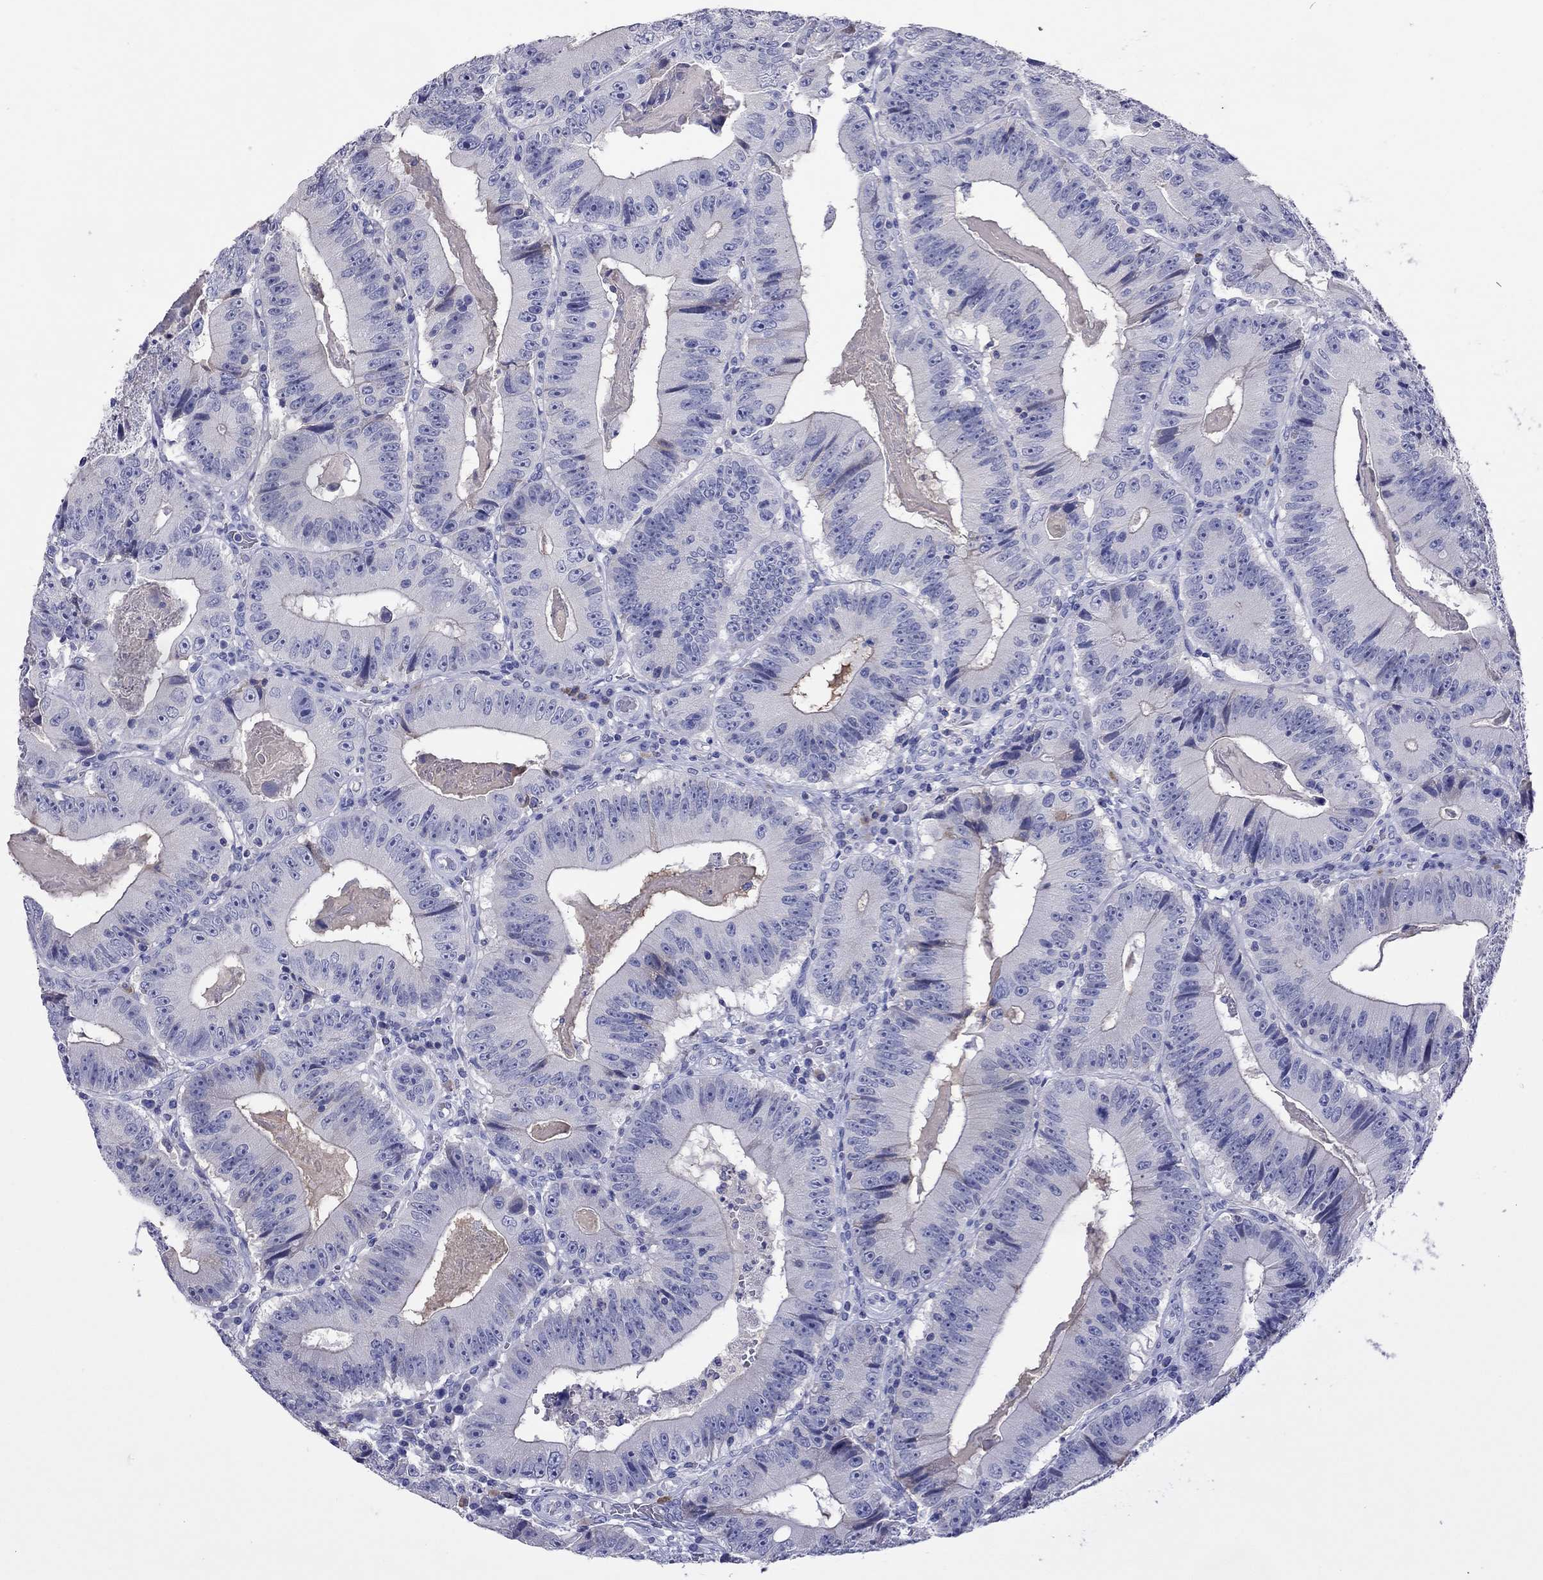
{"staining": {"intensity": "negative", "quantity": "none", "location": "none"}, "tissue": "colorectal cancer", "cell_type": "Tumor cells", "image_type": "cancer", "snomed": [{"axis": "morphology", "description": "Adenocarcinoma, NOS"}, {"axis": "topography", "description": "Colon"}], "caption": "Immunohistochemistry (IHC) photomicrograph of human colorectal adenocarcinoma stained for a protein (brown), which displays no positivity in tumor cells.", "gene": "CALHM1", "patient": {"sex": "female", "age": 86}}